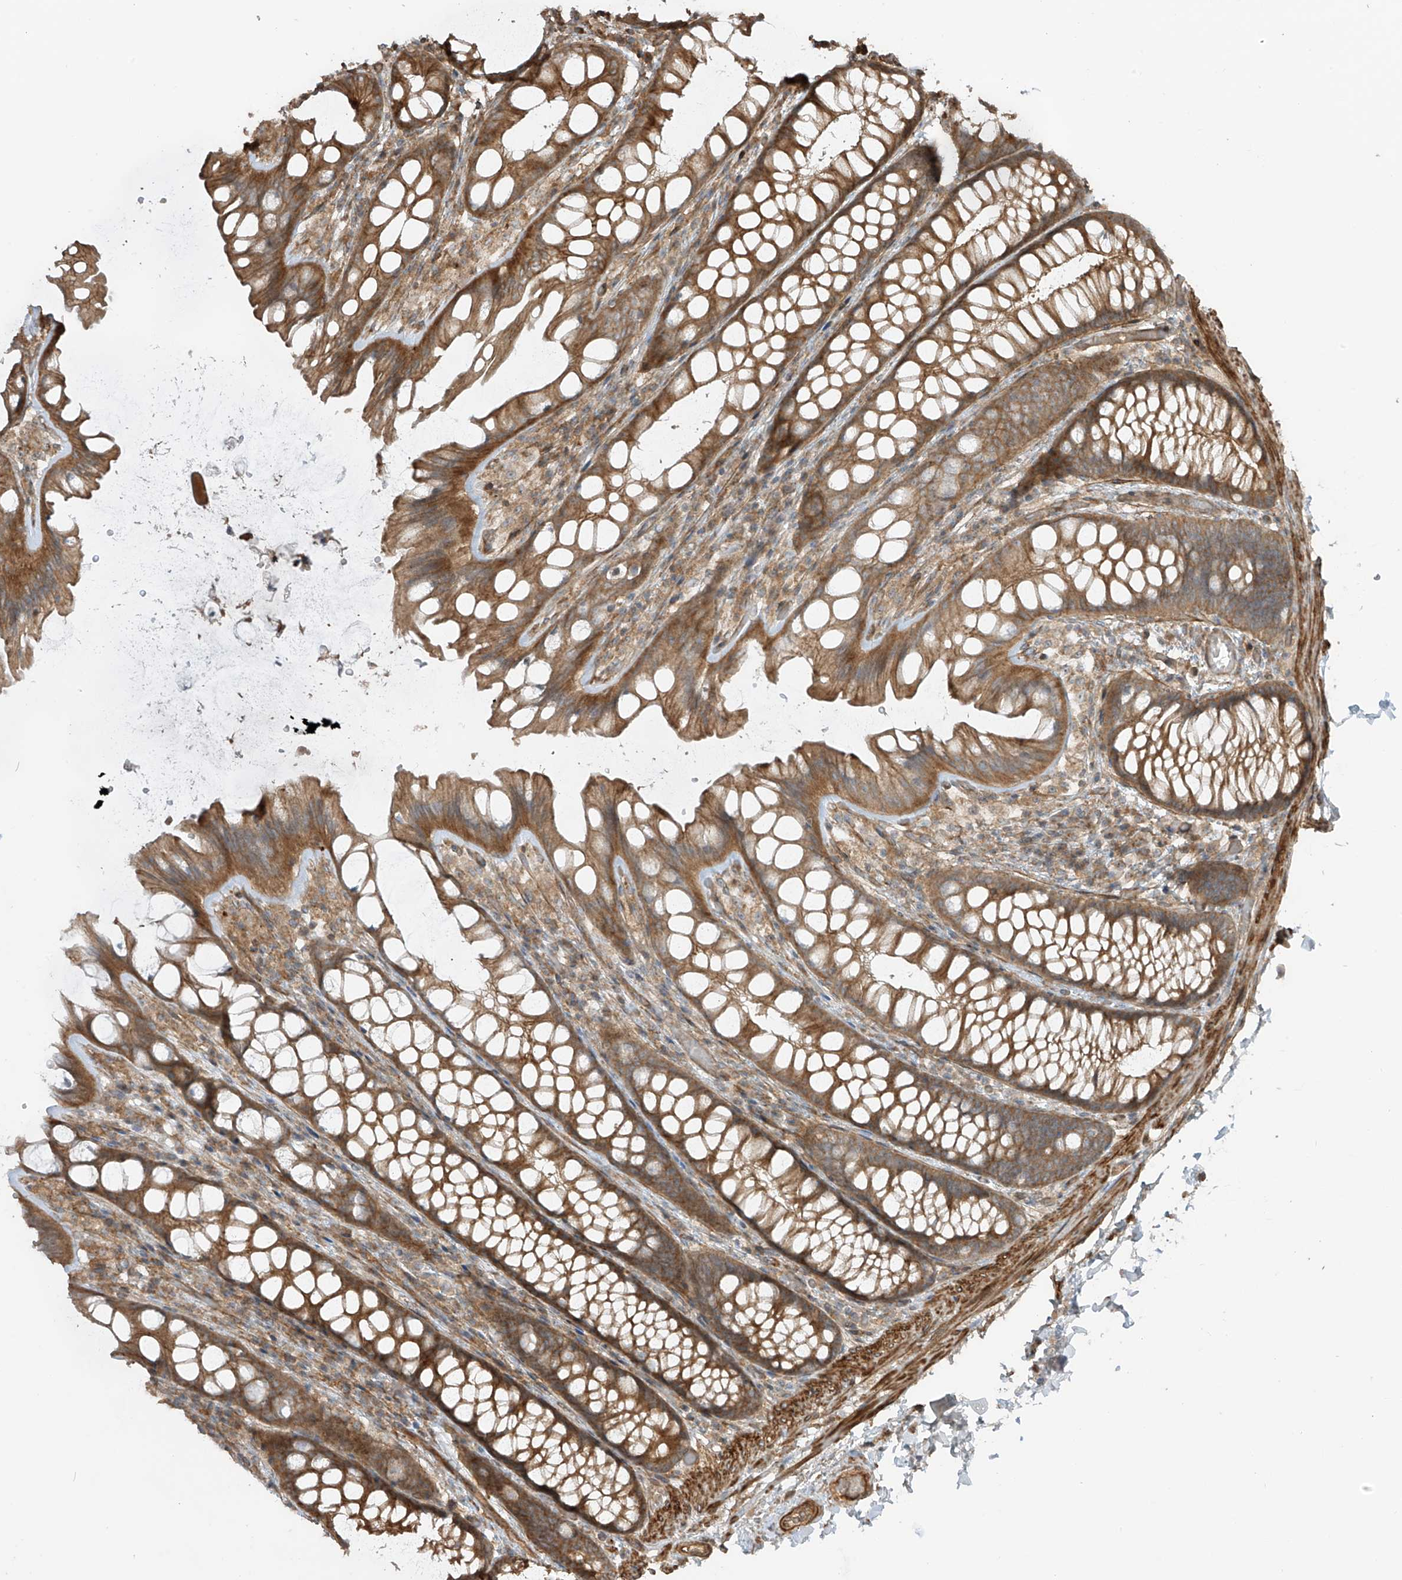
{"staining": {"intensity": "strong", "quantity": ">75%", "location": "cytoplasmic/membranous"}, "tissue": "colon", "cell_type": "Endothelial cells", "image_type": "normal", "snomed": [{"axis": "morphology", "description": "Normal tissue, NOS"}, {"axis": "topography", "description": "Colon"}], "caption": "High-power microscopy captured an immunohistochemistry (IHC) image of benign colon, revealing strong cytoplasmic/membranous staining in about >75% of endothelial cells. (DAB IHC with brightfield microscopy, high magnification).", "gene": "ENTR1", "patient": {"sex": "male", "age": 47}}